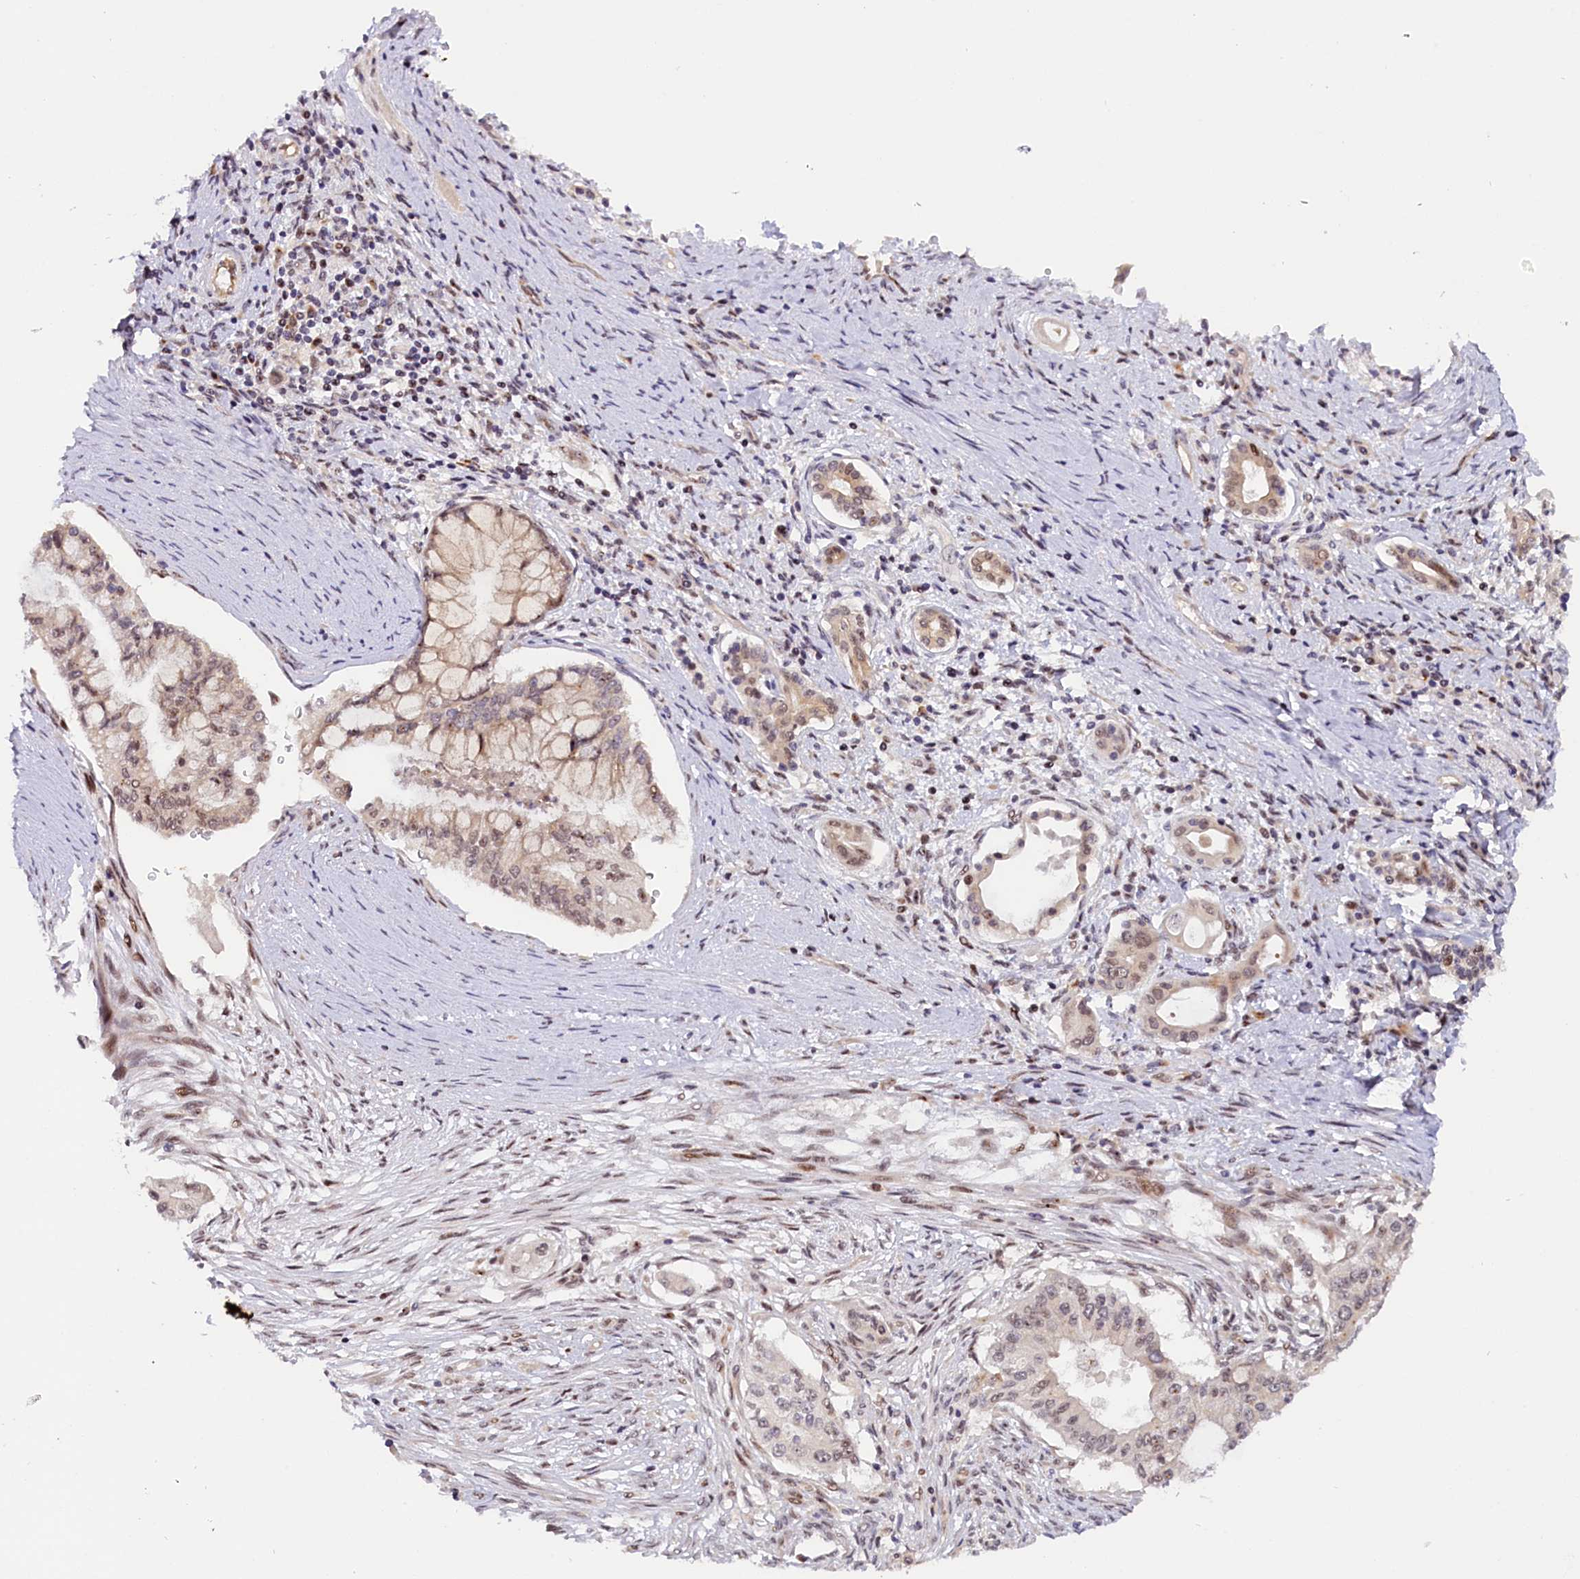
{"staining": {"intensity": "weak", "quantity": "25%-75%", "location": "nuclear"}, "tissue": "pancreatic cancer", "cell_type": "Tumor cells", "image_type": "cancer", "snomed": [{"axis": "morphology", "description": "Adenocarcinoma, NOS"}, {"axis": "topography", "description": "Pancreas"}], "caption": "Pancreatic cancer stained with immunohistochemistry reveals weak nuclear positivity in approximately 25%-75% of tumor cells.", "gene": "ANKRD24", "patient": {"sex": "male", "age": 46}}